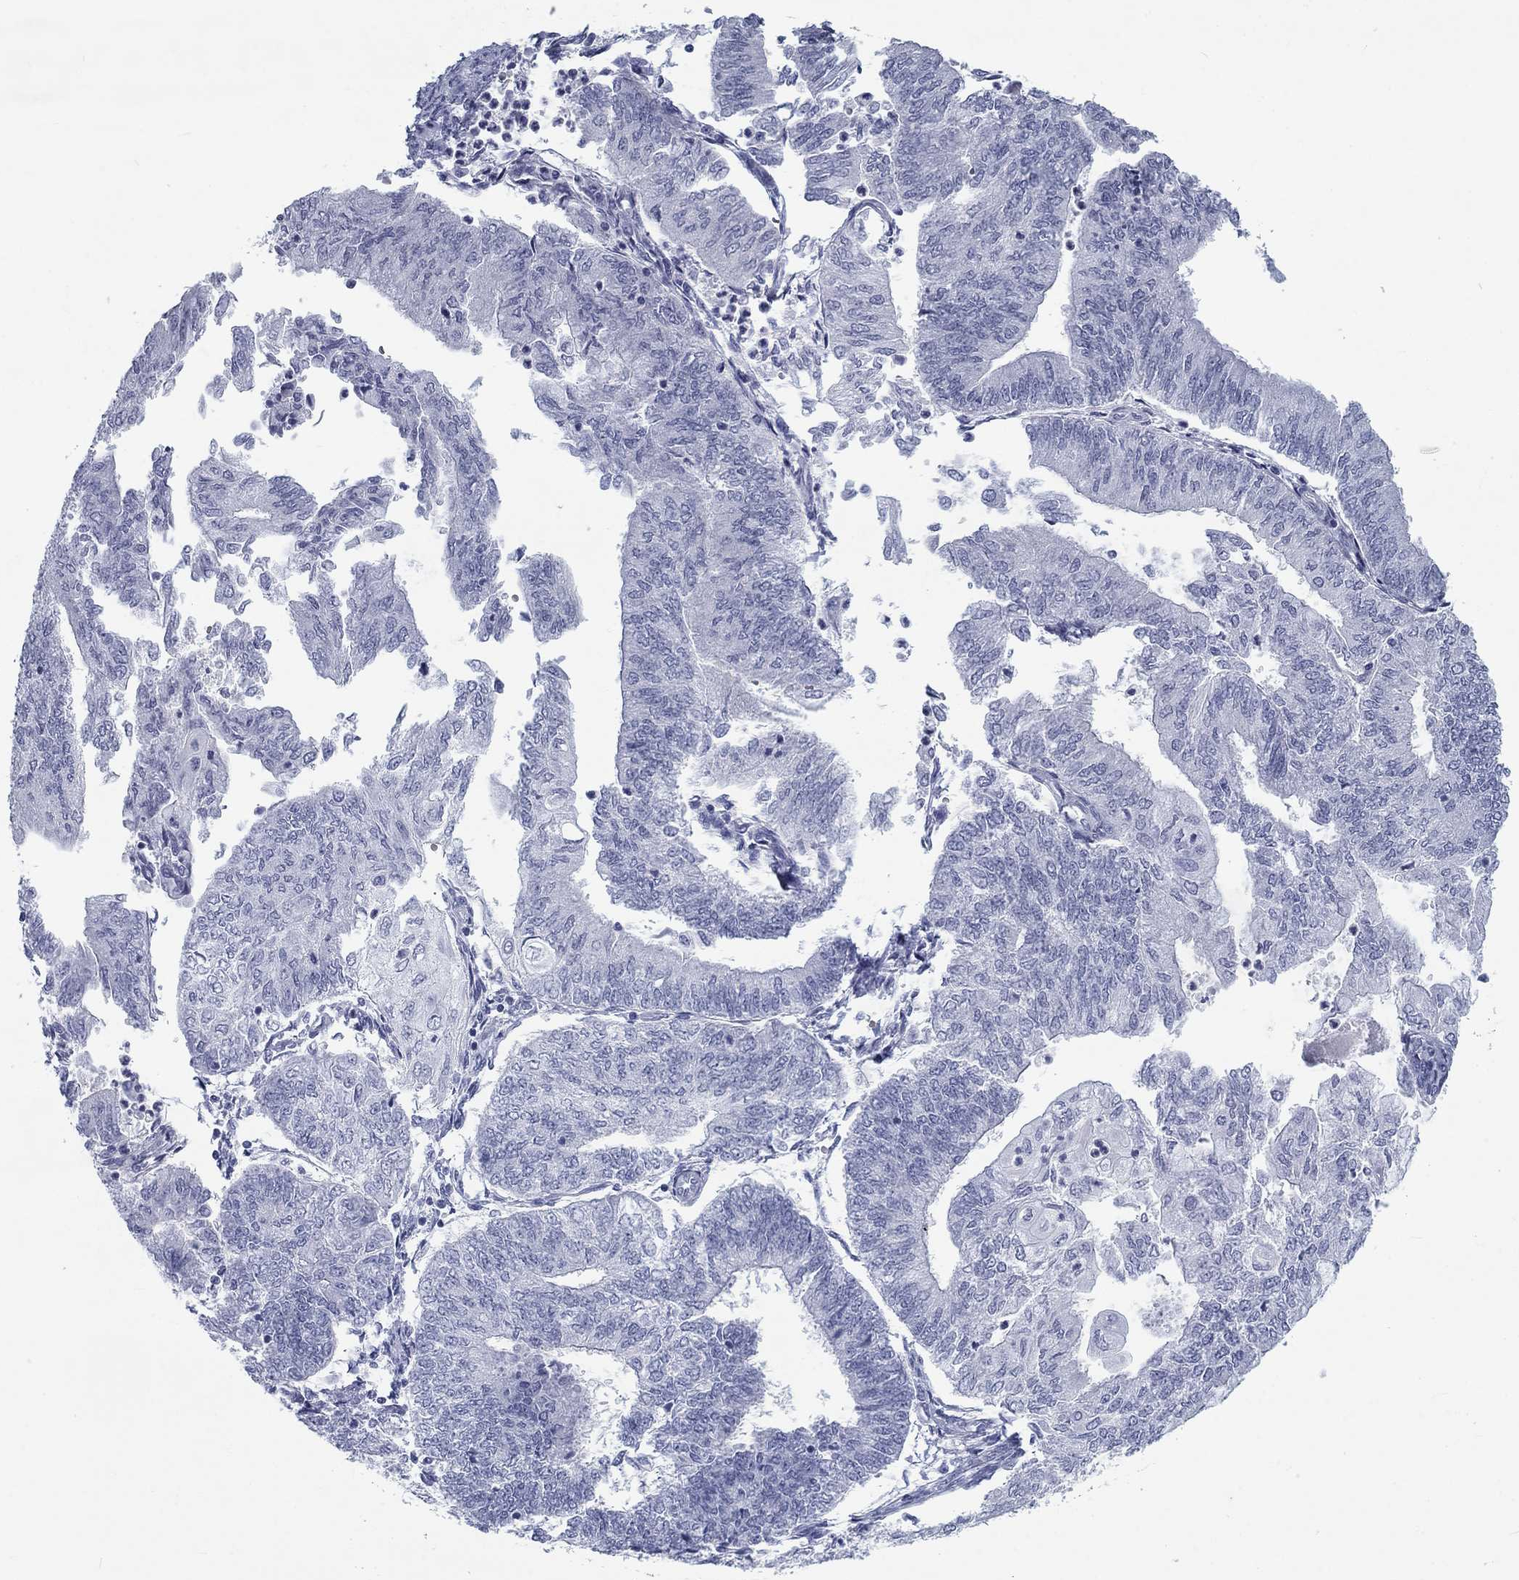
{"staining": {"intensity": "negative", "quantity": "none", "location": "none"}, "tissue": "endometrial cancer", "cell_type": "Tumor cells", "image_type": "cancer", "snomed": [{"axis": "morphology", "description": "Adenocarcinoma, NOS"}, {"axis": "topography", "description": "Endometrium"}], "caption": "Tumor cells show no significant protein expression in endometrial adenocarcinoma. (DAB immunohistochemistry (IHC), high magnification).", "gene": "CALB1", "patient": {"sex": "female", "age": 59}}